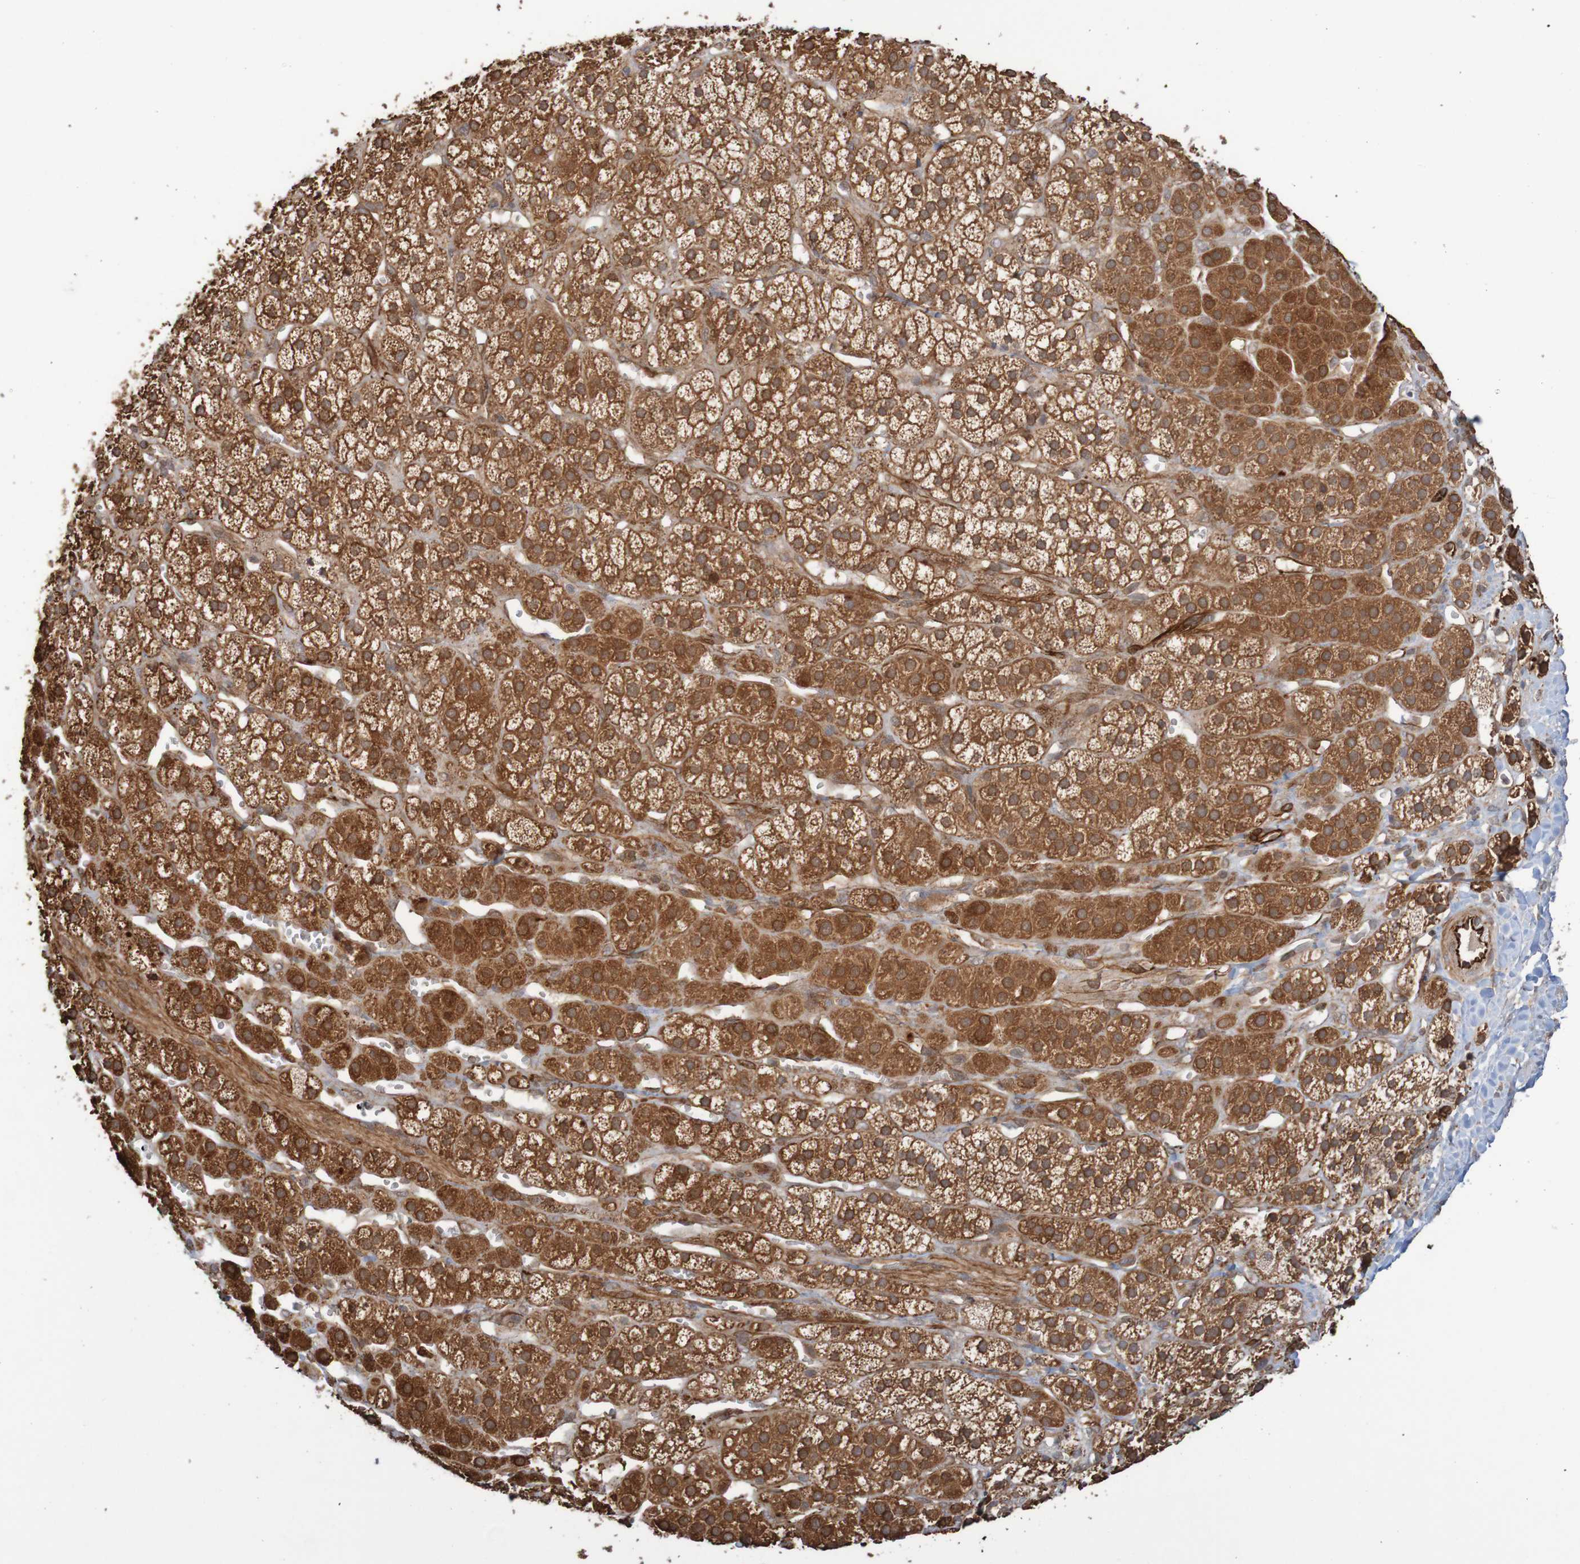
{"staining": {"intensity": "strong", "quantity": ">75%", "location": "cytoplasmic/membranous"}, "tissue": "adrenal gland", "cell_type": "Glandular cells", "image_type": "normal", "snomed": [{"axis": "morphology", "description": "Normal tissue, NOS"}, {"axis": "topography", "description": "Adrenal gland"}], "caption": "Adrenal gland stained with DAB immunohistochemistry (IHC) exhibits high levels of strong cytoplasmic/membranous staining in about >75% of glandular cells. (DAB (3,3'-diaminobenzidine) = brown stain, brightfield microscopy at high magnification).", "gene": "MRPL52", "patient": {"sex": "male", "age": 56}}